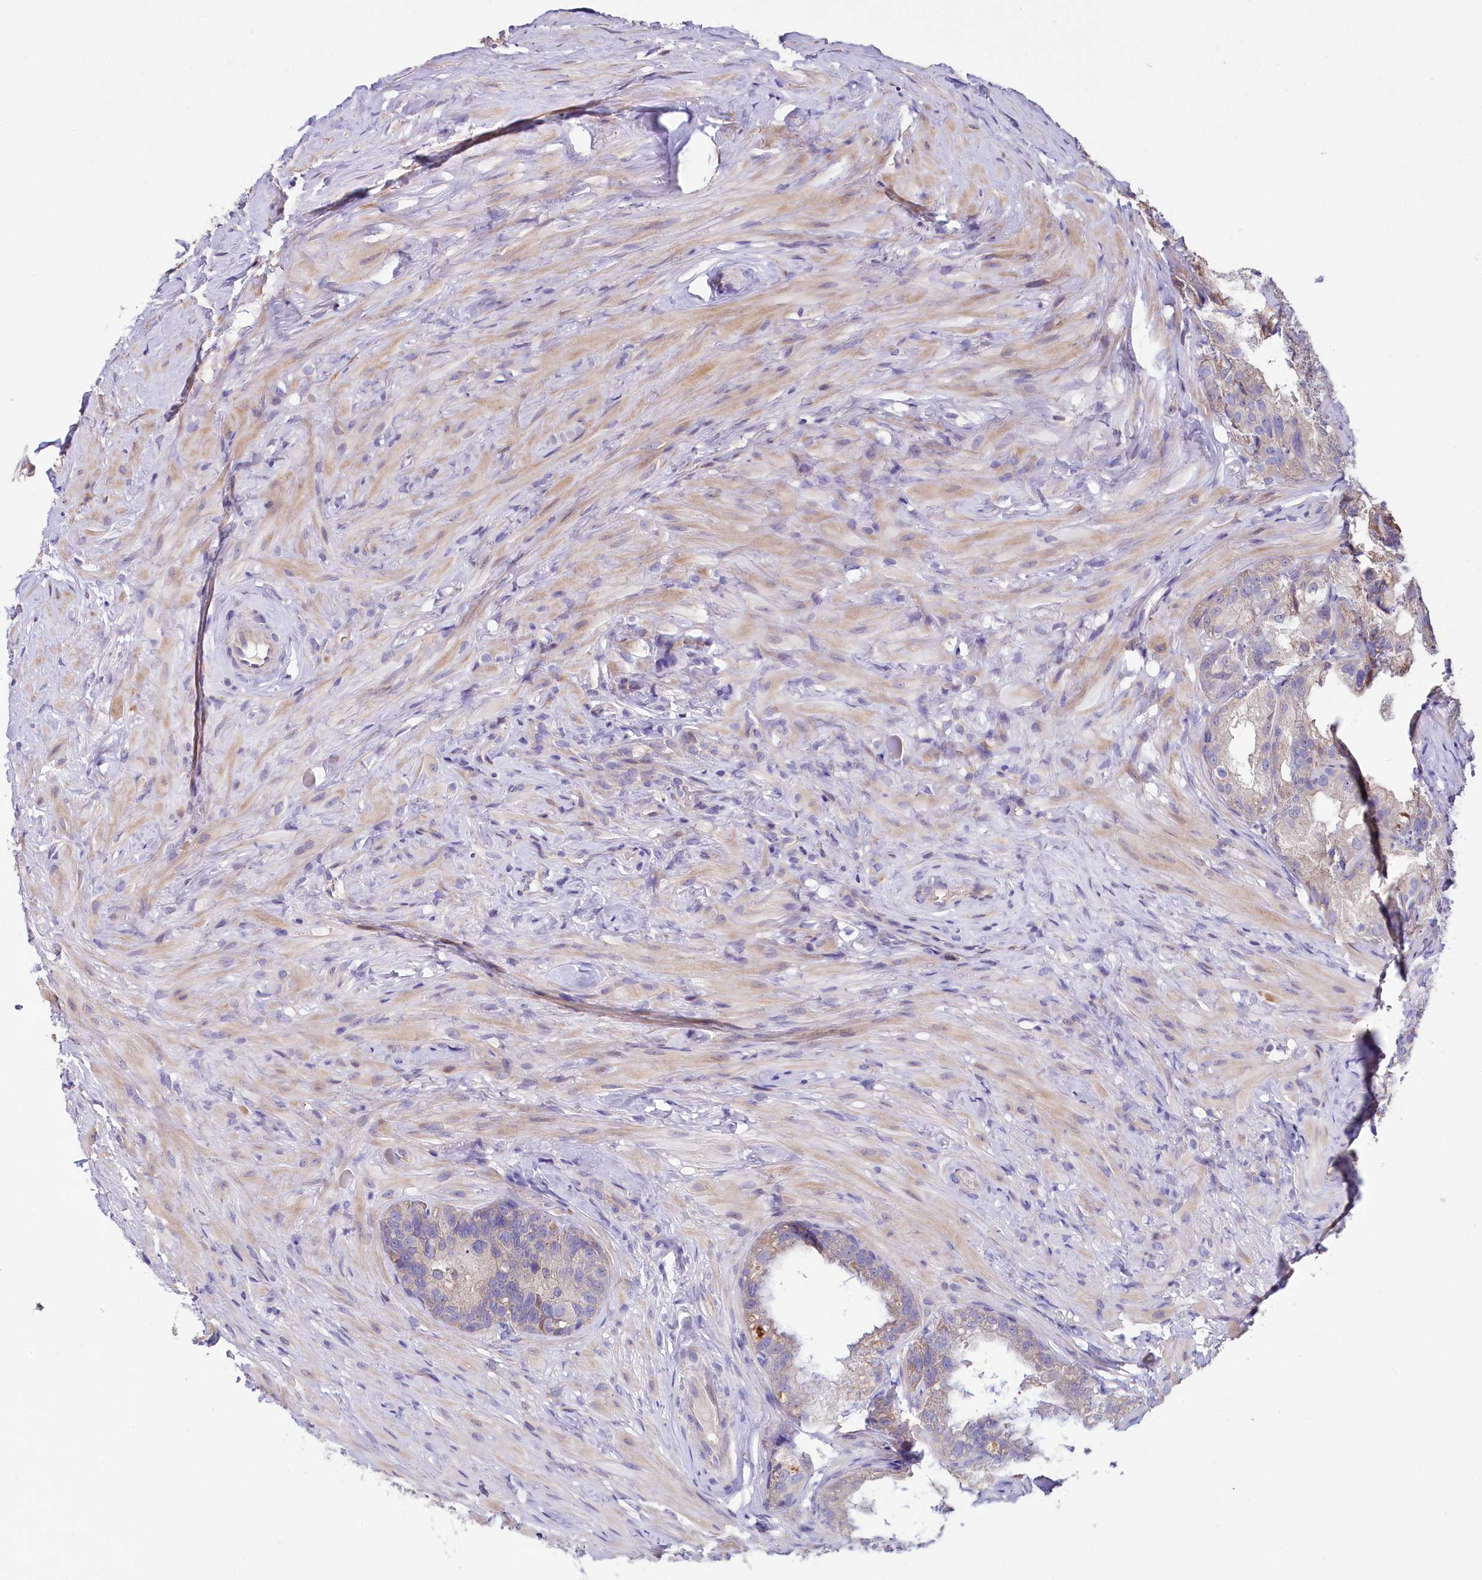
{"staining": {"intensity": "moderate", "quantity": "<25%", "location": "cytoplasmic/membranous"}, "tissue": "seminal vesicle", "cell_type": "Glandular cells", "image_type": "normal", "snomed": [{"axis": "morphology", "description": "Normal tissue, NOS"}, {"axis": "topography", "description": "Seminal veicle"}], "caption": "Glandular cells reveal moderate cytoplasmic/membranous expression in about <25% of cells in normal seminal vesicle.", "gene": "RPUSD3", "patient": {"sex": "male", "age": 60}}